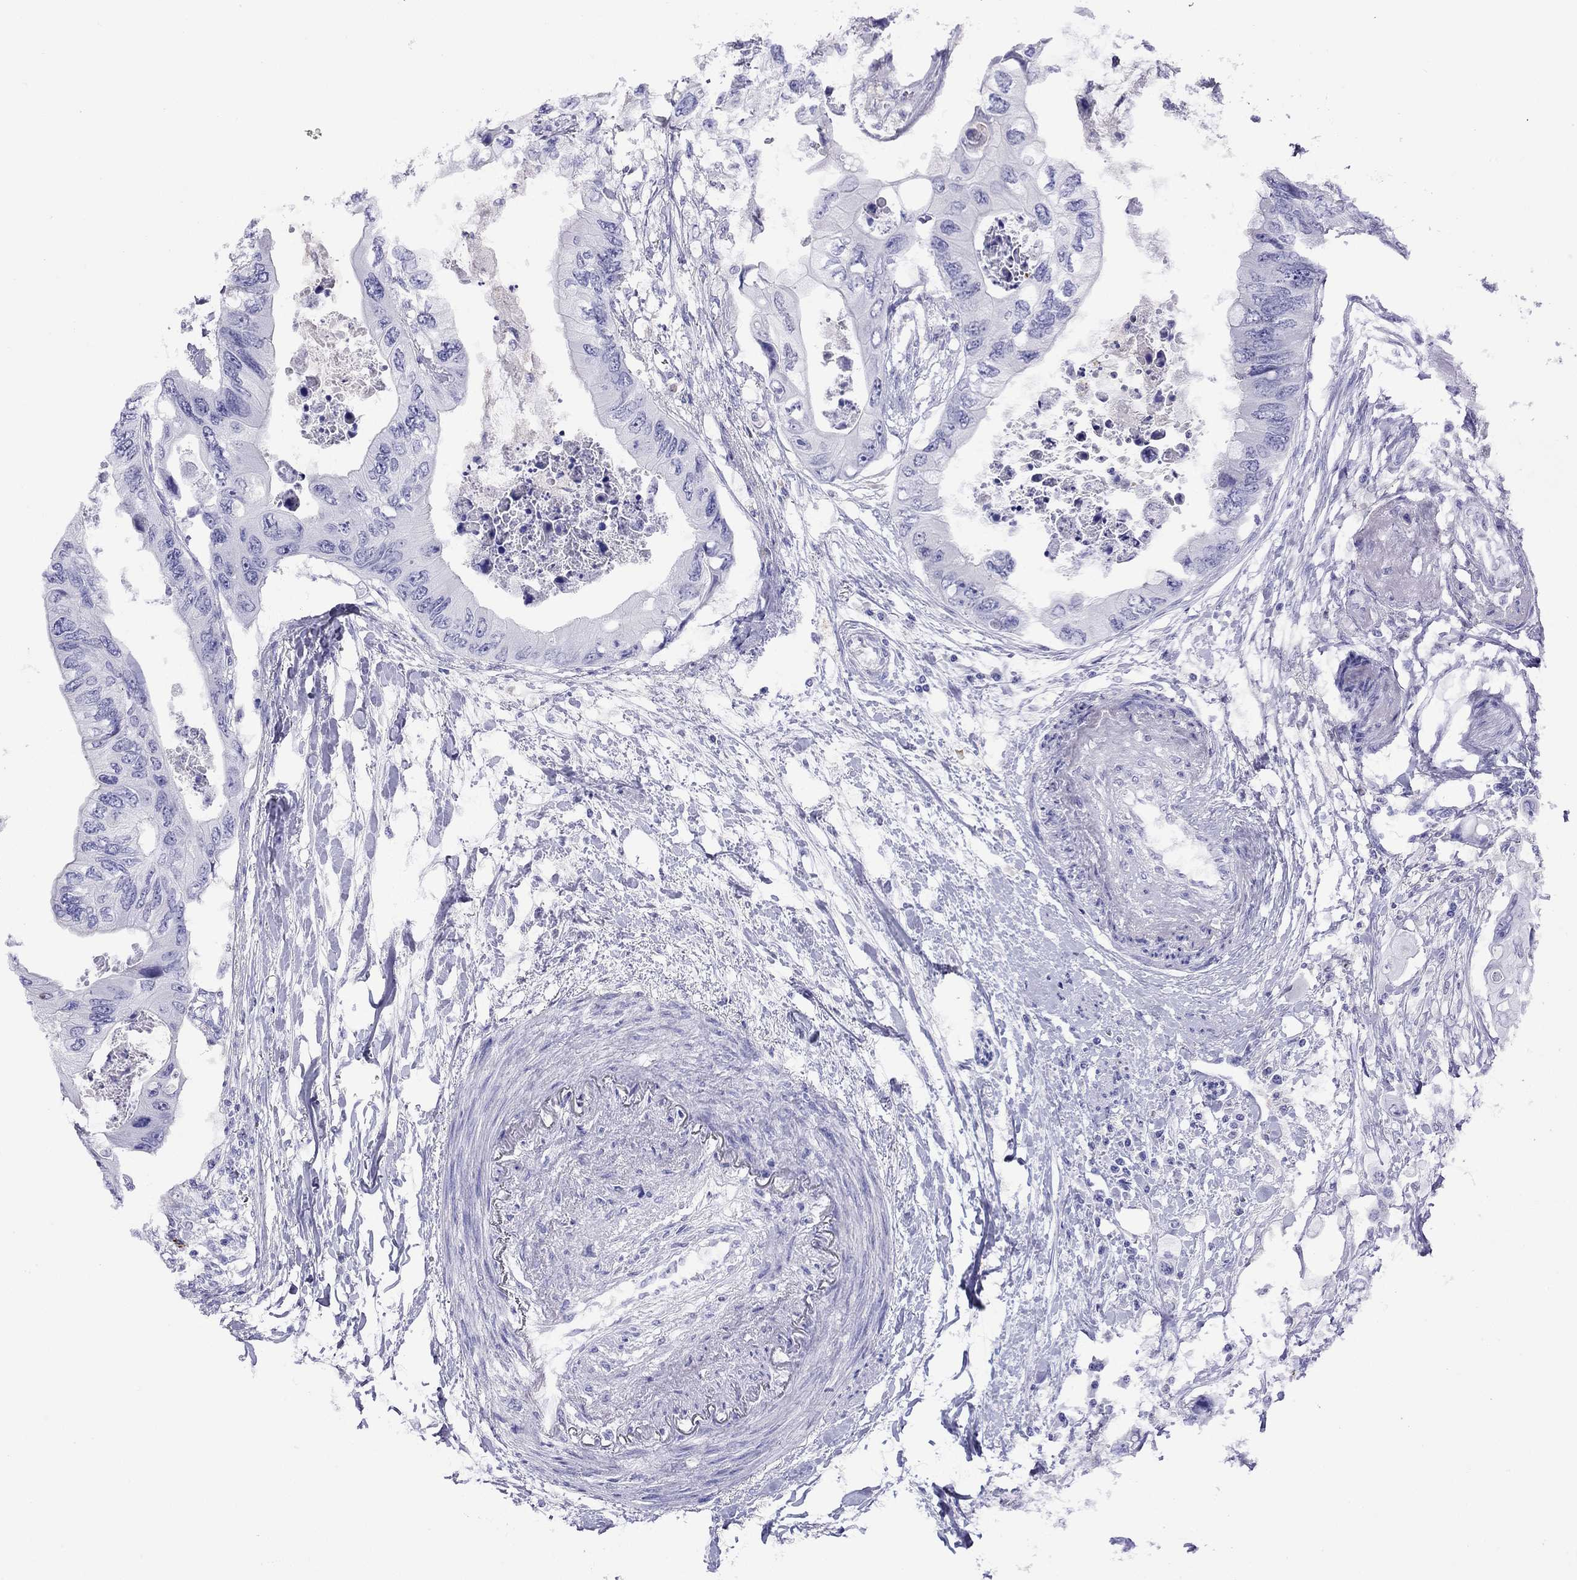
{"staining": {"intensity": "negative", "quantity": "none", "location": "none"}, "tissue": "colorectal cancer", "cell_type": "Tumor cells", "image_type": "cancer", "snomed": [{"axis": "morphology", "description": "Adenocarcinoma, NOS"}, {"axis": "topography", "description": "Rectum"}], "caption": "Photomicrograph shows no protein positivity in tumor cells of colorectal adenocarcinoma tissue.", "gene": "SLC30A8", "patient": {"sex": "male", "age": 63}}